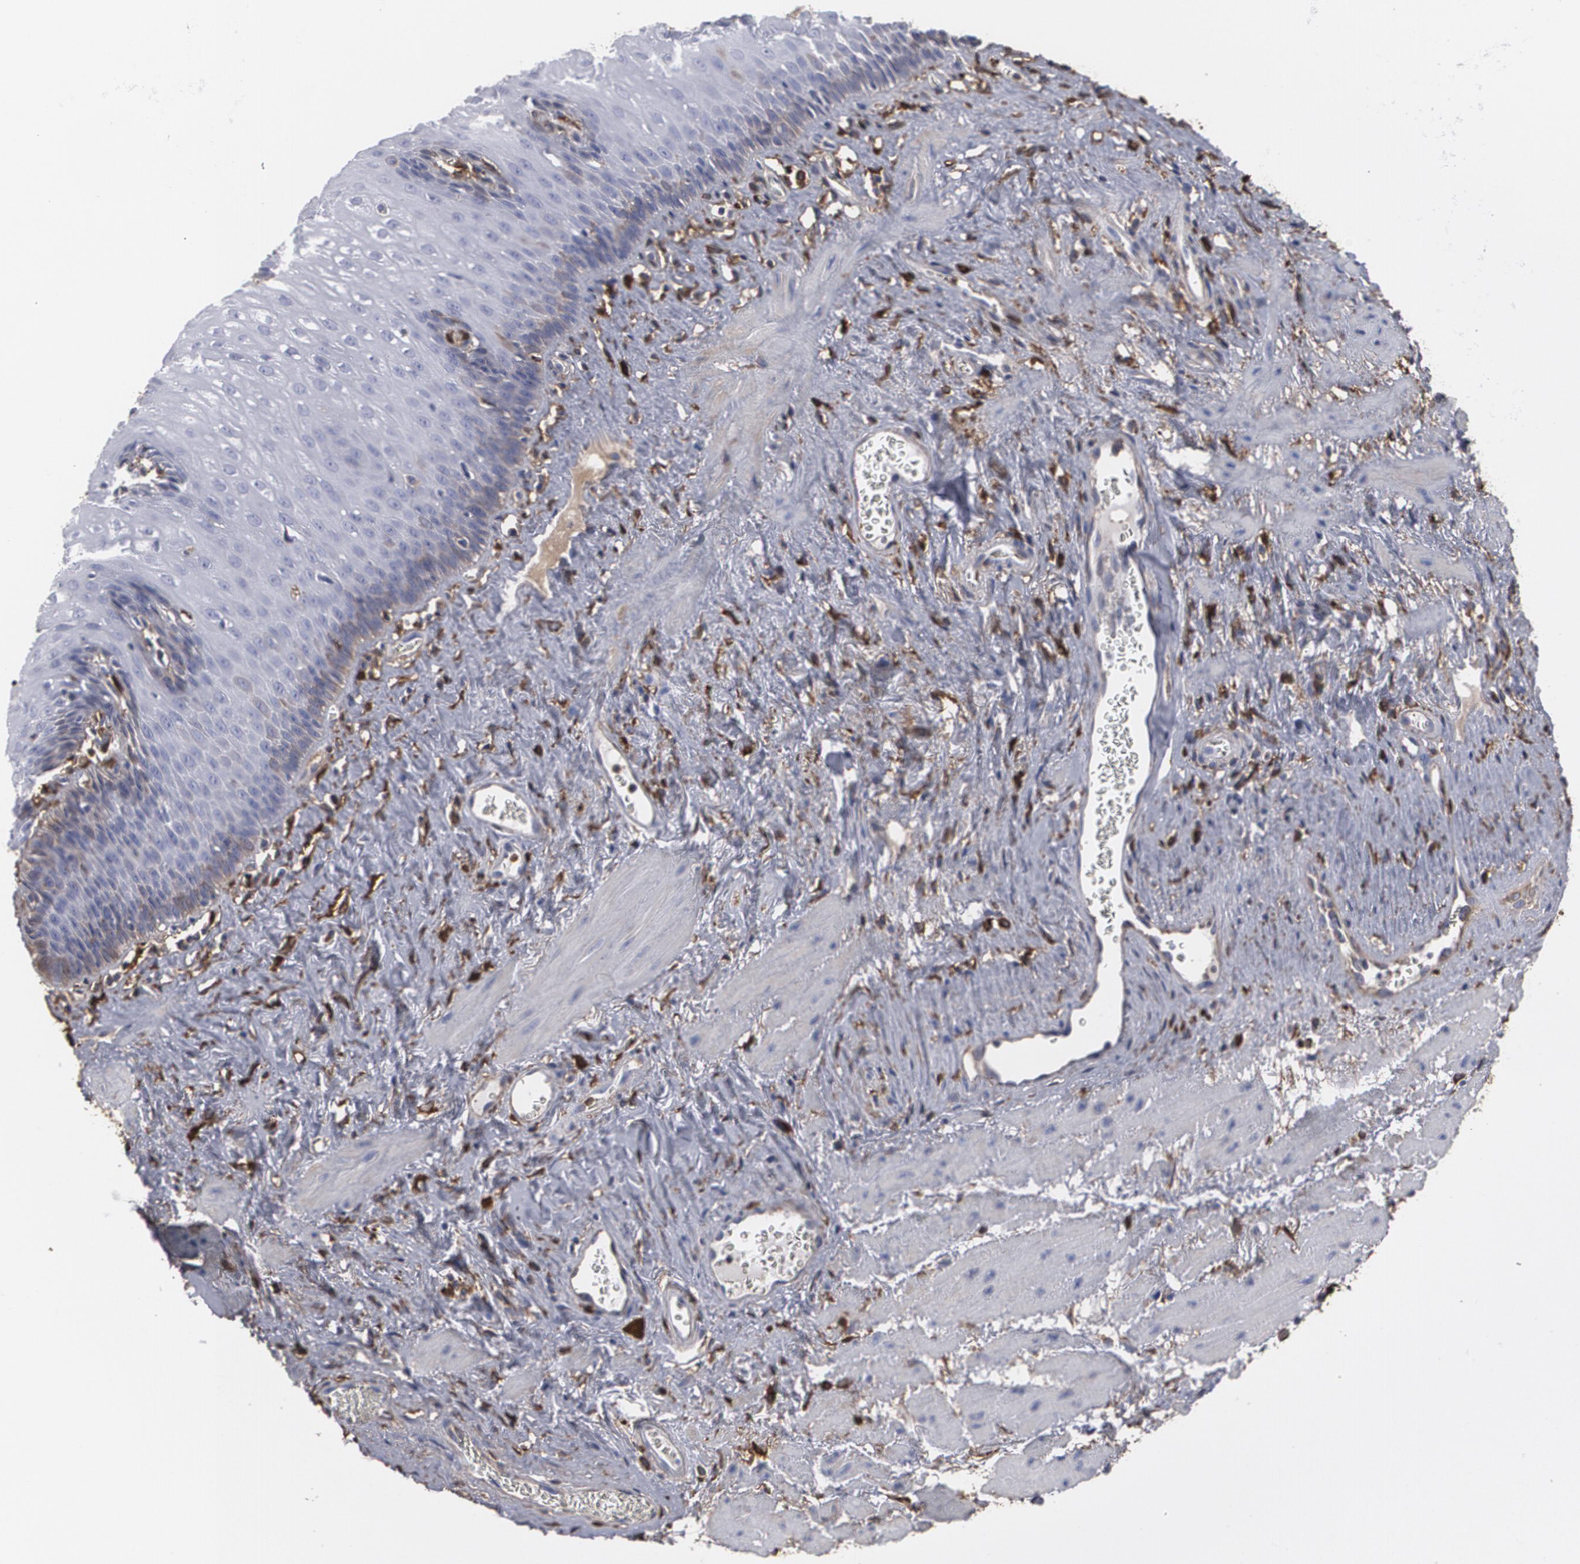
{"staining": {"intensity": "weak", "quantity": "25%-75%", "location": "cytoplasmic/membranous"}, "tissue": "esophagus", "cell_type": "Squamous epithelial cells", "image_type": "normal", "snomed": [{"axis": "morphology", "description": "Normal tissue, NOS"}, {"axis": "topography", "description": "Esophagus"}], "caption": "High-magnification brightfield microscopy of unremarkable esophagus stained with DAB (3,3'-diaminobenzidine) (brown) and counterstained with hematoxylin (blue). squamous epithelial cells exhibit weak cytoplasmic/membranous expression is appreciated in approximately25%-75% of cells. (DAB (3,3'-diaminobenzidine) = brown stain, brightfield microscopy at high magnification).", "gene": "ODC1", "patient": {"sex": "female", "age": 70}}